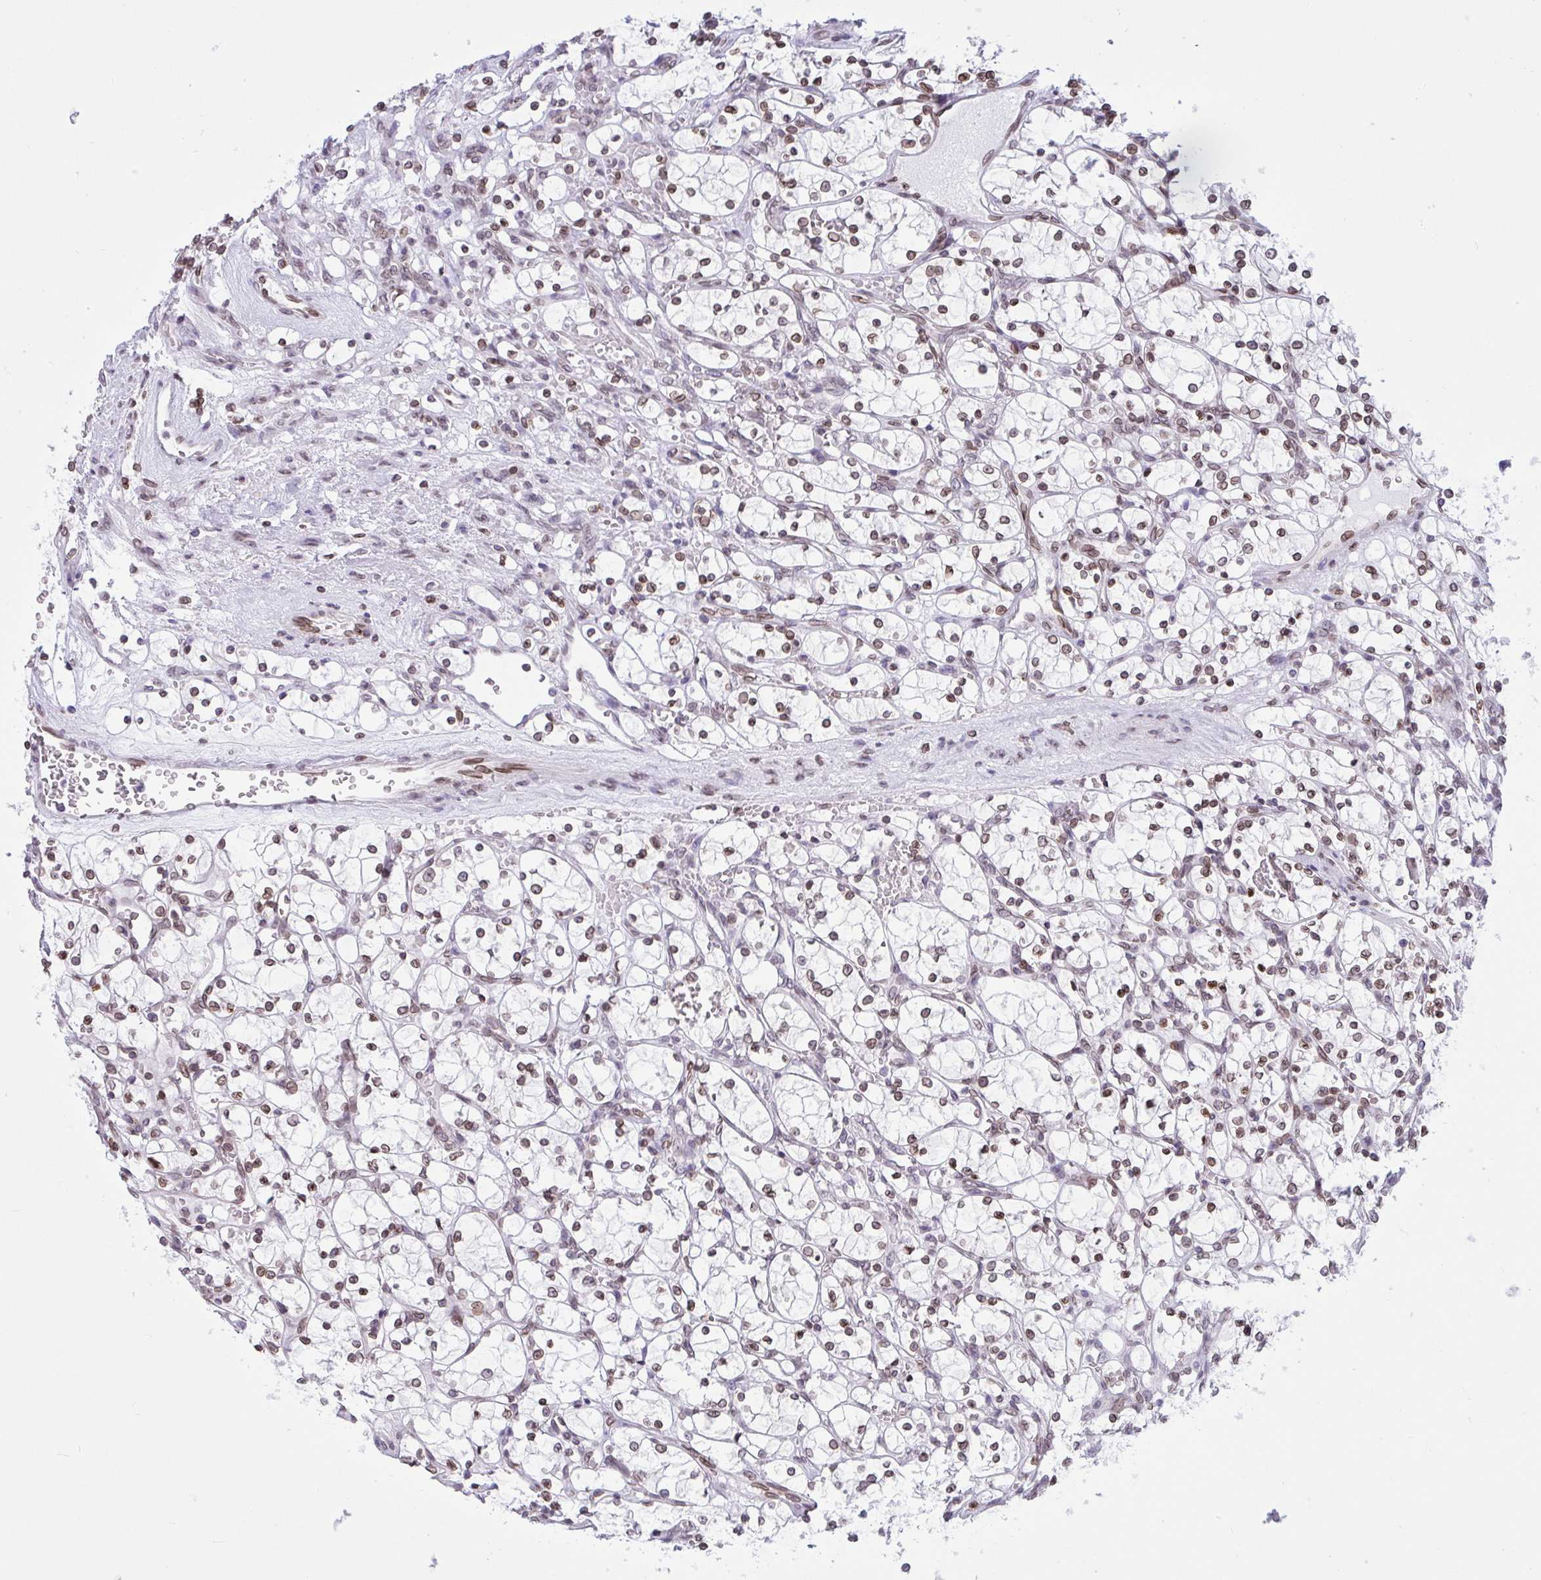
{"staining": {"intensity": "moderate", "quantity": ">75%", "location": "cytoplasmic/membranous,nuclear"}, "tissue": "renal cancer", "cell_type": "Tumor cells", "image_type": "cancer", "snomed": [{"axis": "morphology", "description": "Adenocarcinoma, NOS"}, {"axis": "topography", "description": "Kidney"}], "caption": "Immunohistochemical staining of renal cancer shows medium levels of moderate cytoplasmic/membranous and nuclear protein staining in approximately >75% of tumor cells.", "gene": "LMNB2", "patient": {"sex": "female", "age": 69}}